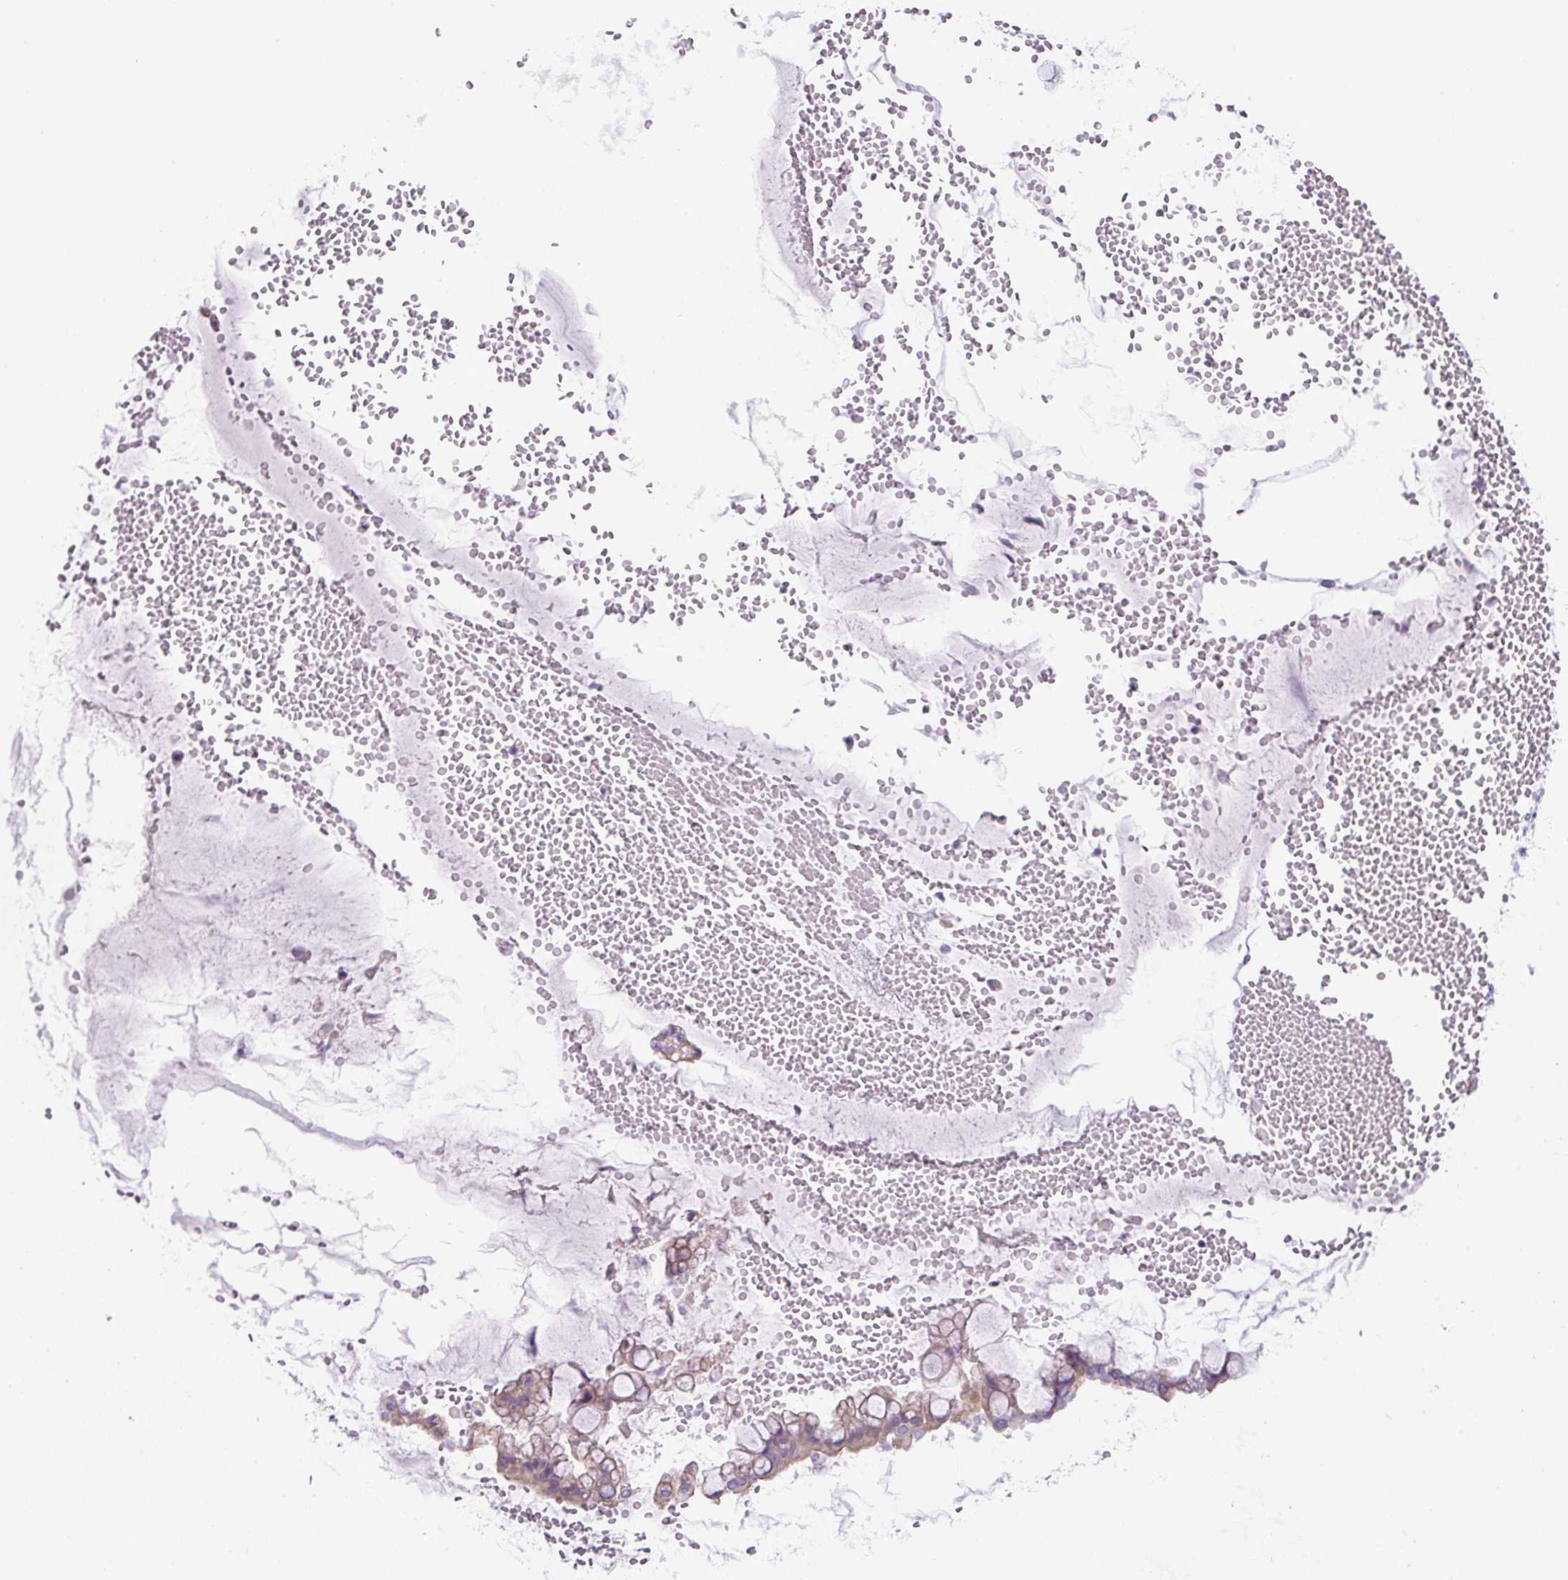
{"staining": {"intensity": "moderate", "quantity": "25%-75%", "location": "cytoplasmic/membranous"}, "tissue": "ovarian cancer", "cell_type": "Tumor cells", "image_type": "cancer", "snomed": [{"axis": "morphology", "description": "Cystadenocarcinoma, mucinous, NOS"}, {"axis": "topography", "description": "Ovary"}], "caption": "This image exhibits mucinous cystadenocarcinoma (ovarian) stained with IHC to label a protein in brown. The cytoplasmic/membranous of tumor cells show moderate positivity for the protein. Nuclei are counter-stained blue.", "gene": "ADAMTS19", "patient": {"sex": "female", "age": 73}}